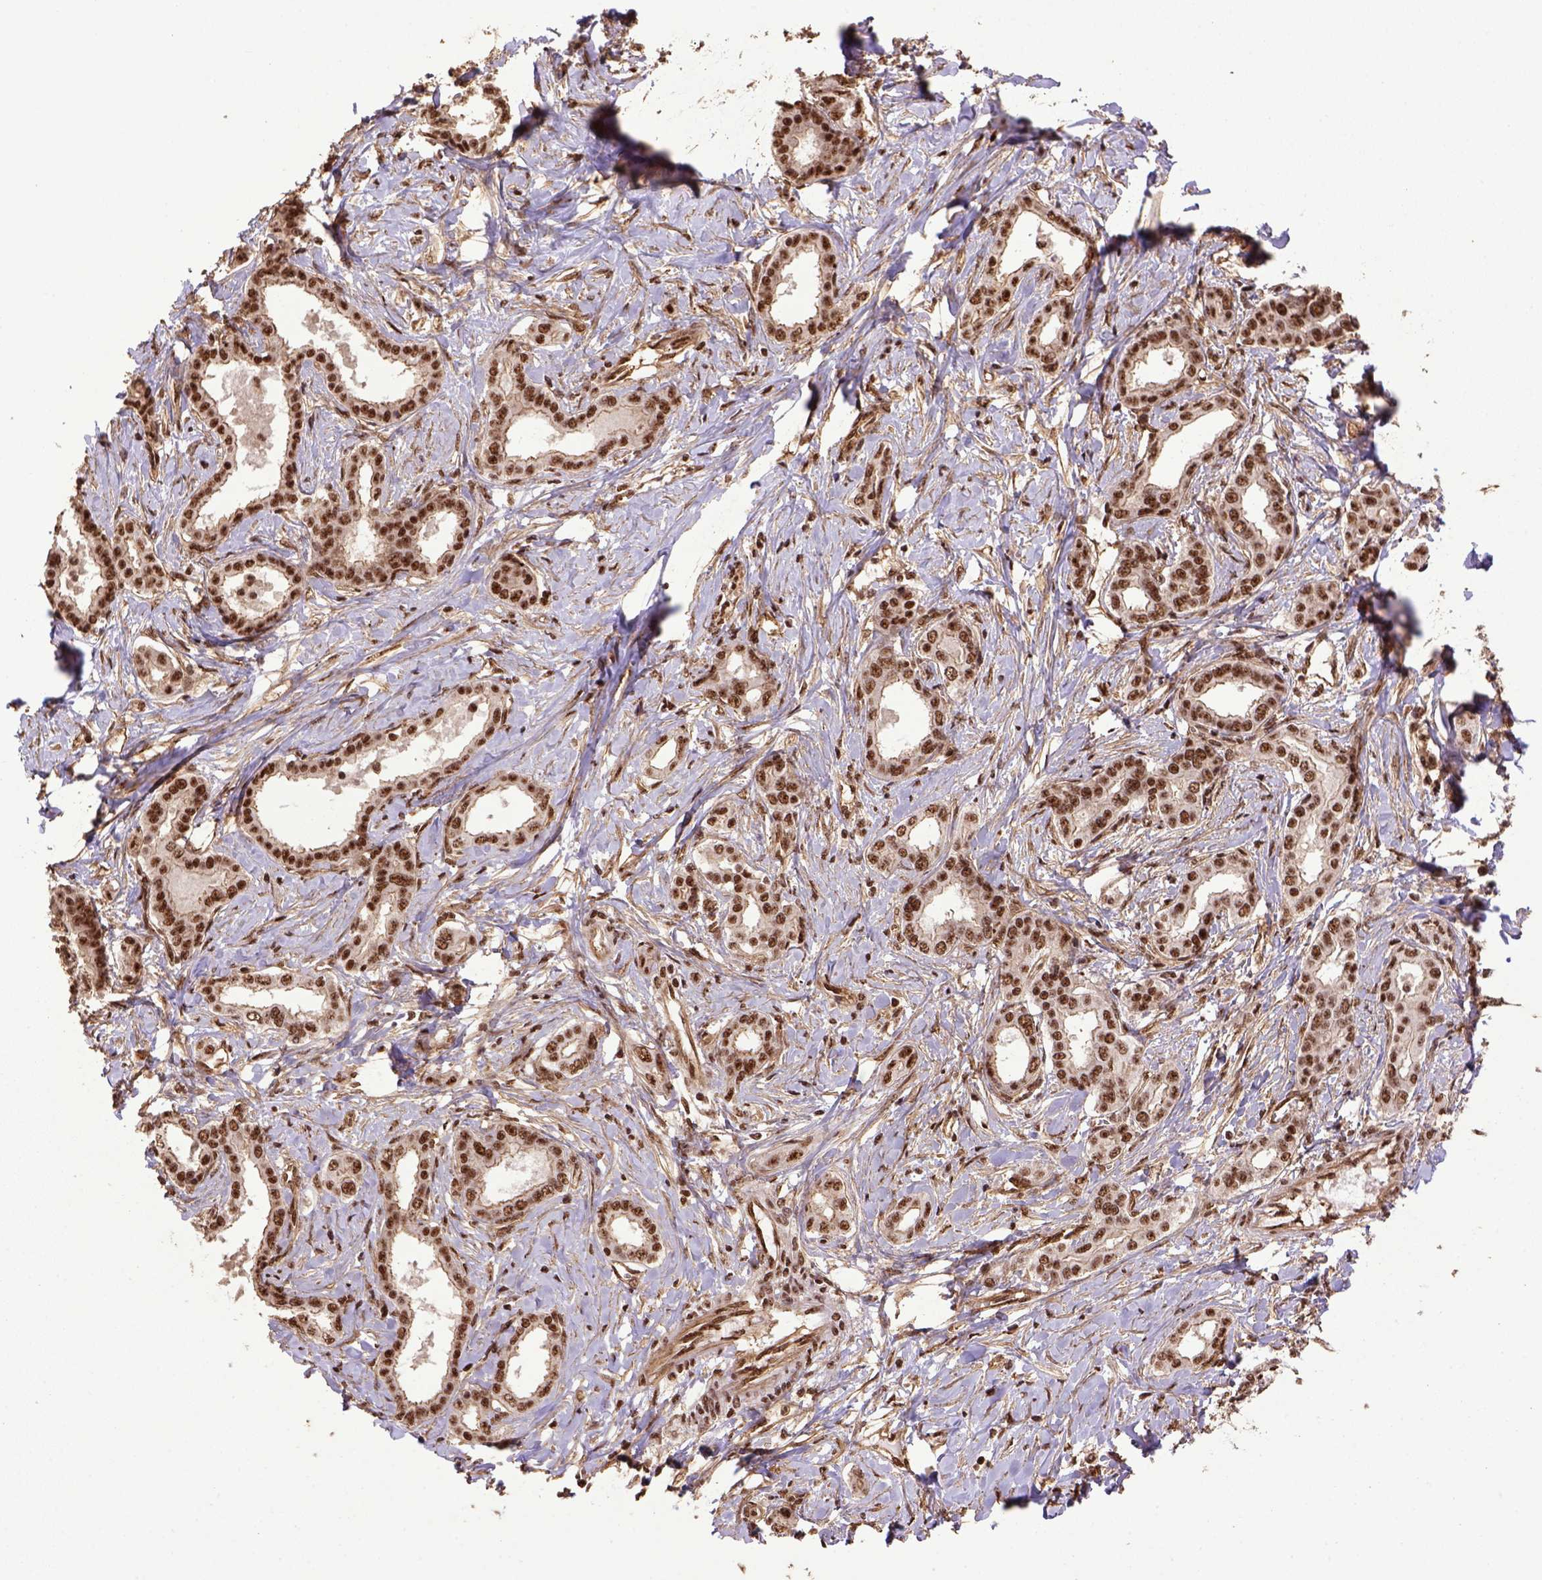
{"staining": {"intensity": "strong", "quantity": ">75%", "location": "nuclear"}, "tissue": "liver cancer", "cell_type": "Tumor cells", "image_type": "cancer", "snomed": [{"axis": "morphology", "description": "Cholangiocarcinoma"}, {"axis": "topography", "description": "Liver"}], "caption": "Human liver cancer stained for a protein (brown) shows strong nuclear positive expression in about >75% of tumor cells.", "gene": "PPIG", "patient": {"sex": "female", "age": 47}}